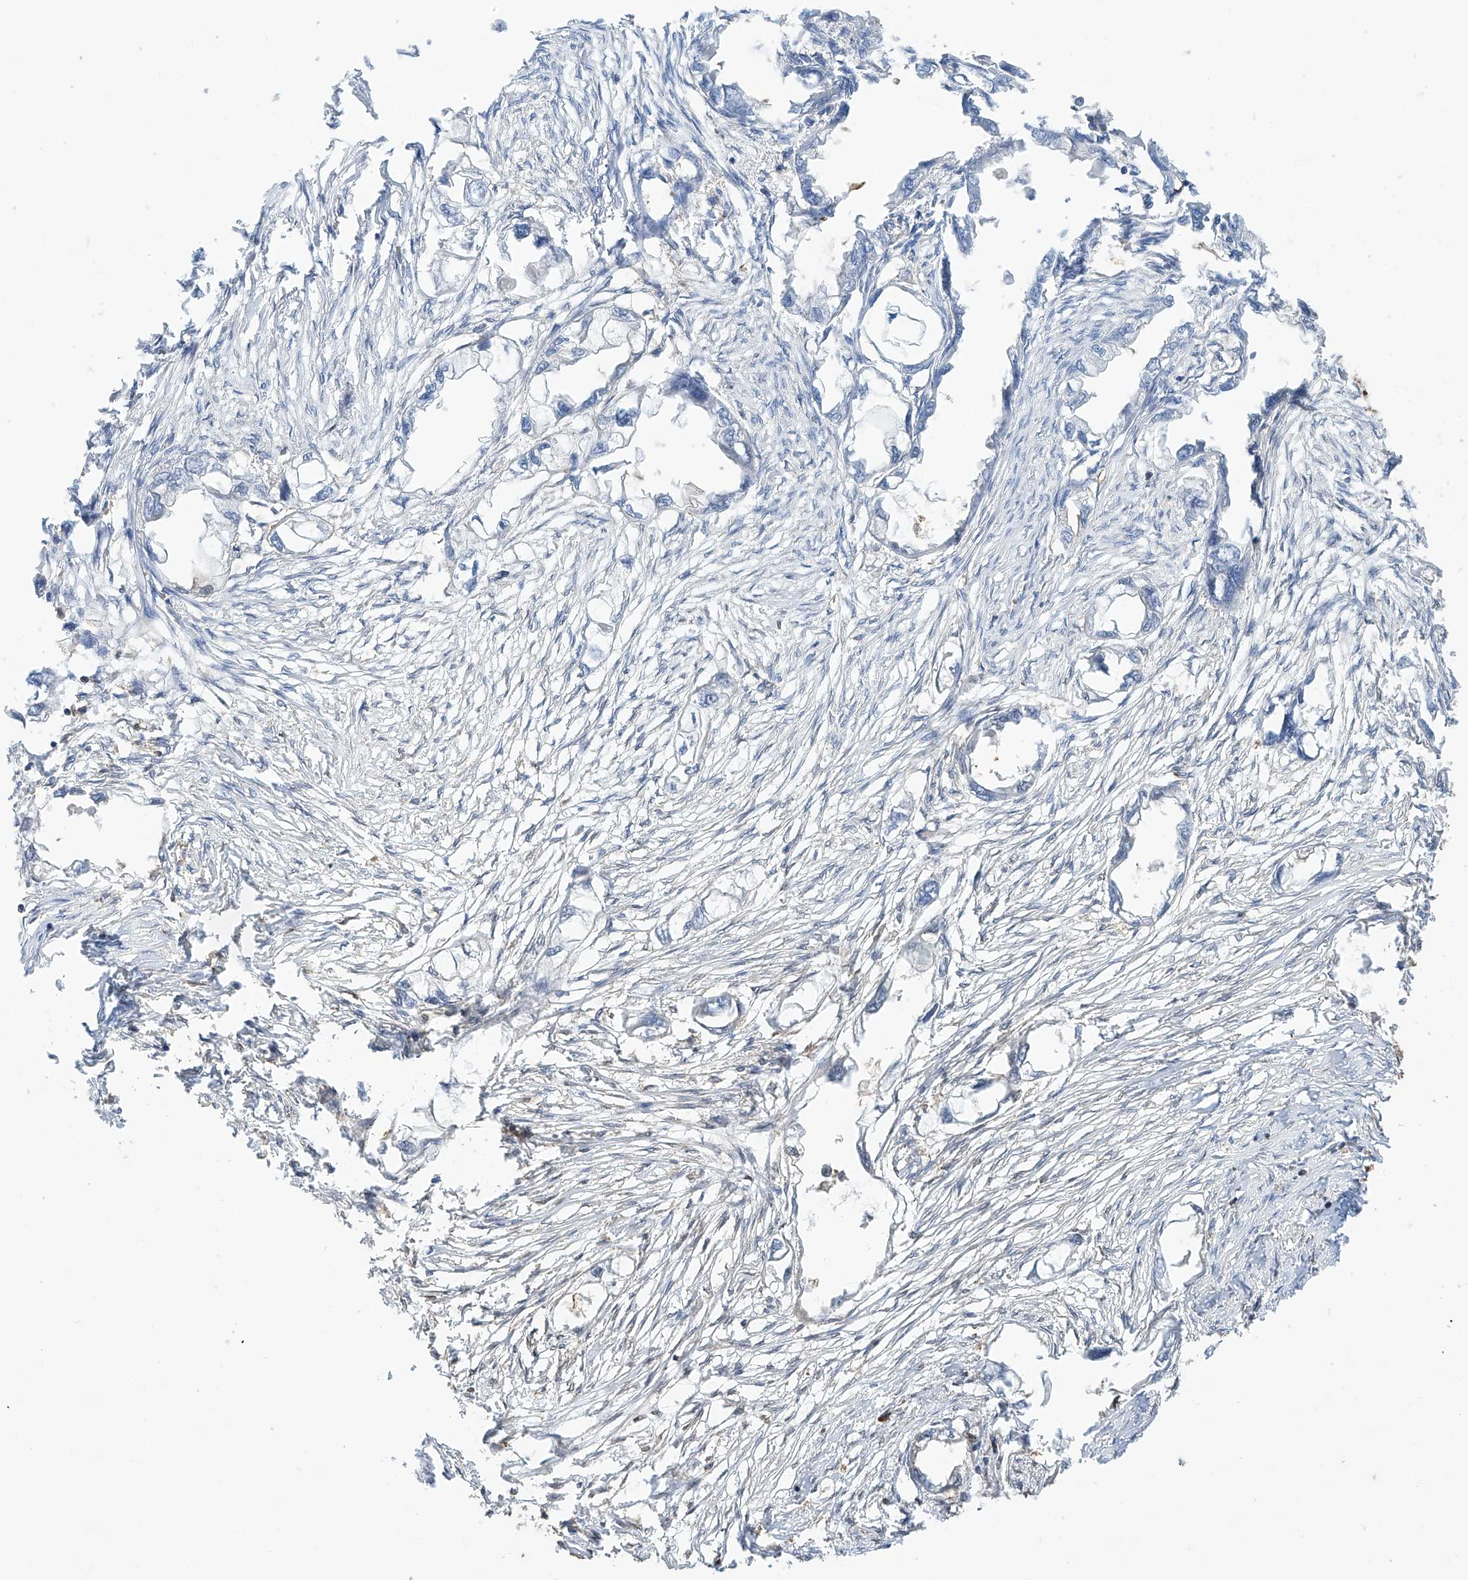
{"staining": {"intensity": "negative", "quantity": "none", "location": "none"}, "tissue": "endometrial cancer", "cell_type": "Tumor cells", "image_type": "cancer", "snomed": [{"axis": "morphology", "description": "Adenocarcinoma, NOS"}, {"axis": "morphology", "description": "Adenocarcinoma, metastatic, NOS"}, {"axis": "topography", "description": "Adipose tissue"}, {"axis": "topography", "description": "Endometrium"}], "caption": "Immunohistochemical staining of human endometrial adenocarcinoma exhibits no significant positivity in tumor cells.", "gene": "PMM1", "patient": {"sex": "female", "age": 67}}